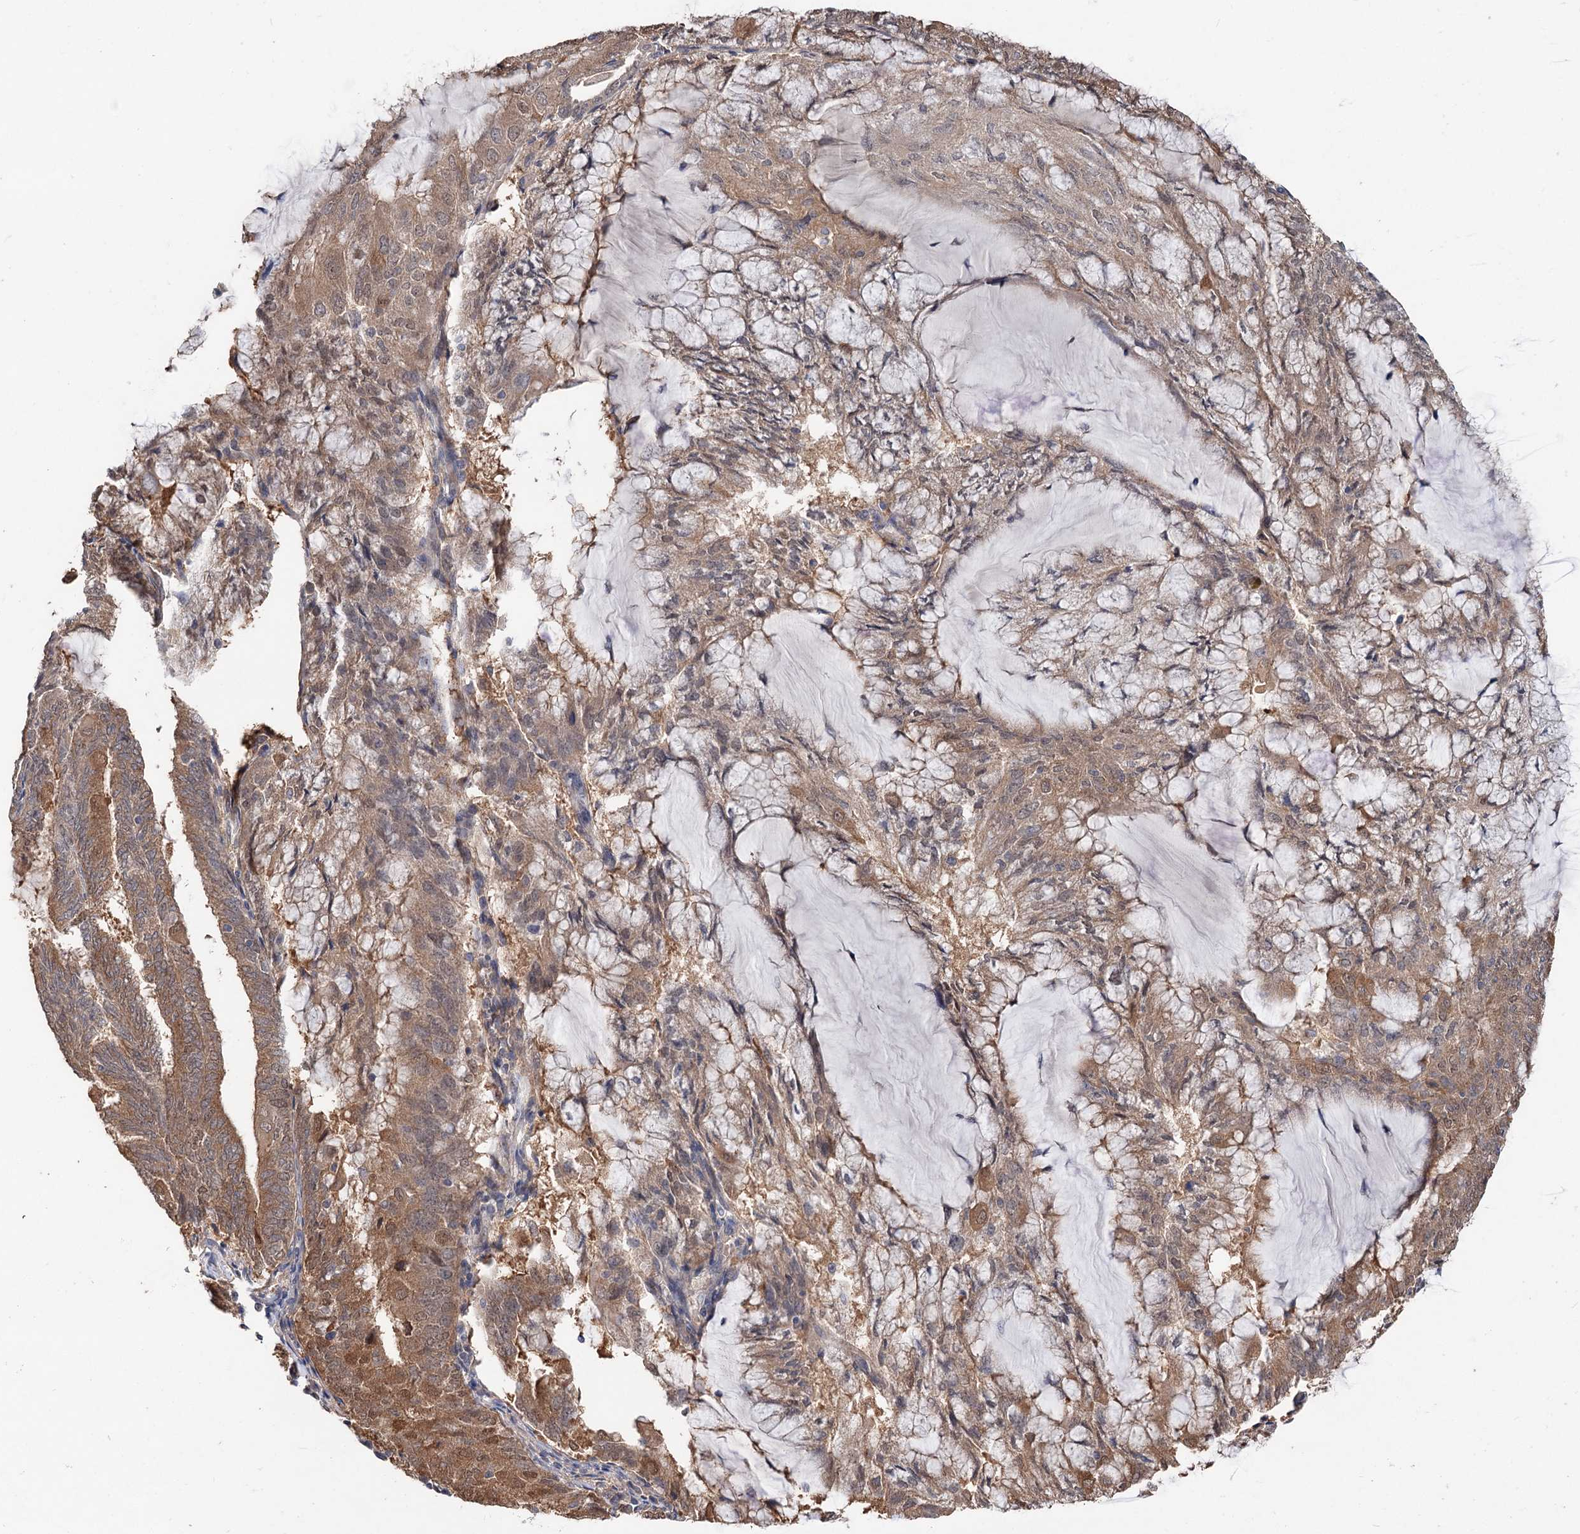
{"staining": {"intensity": "moderate", "quantity": ">75%", "location": "cytoplasmic/membranous"}, "tissue": "endometrial cancer", "cell_type": "Tumor cells", "image_type": "cancer", "snomed": [{"axis": "morphology", "description": "Adenocarcinoma, NOS"}, {"axis": "topography", "description": "Endometrium"}], "caption": "IHC (DAB) staining of human adenocarcinoma (endometrial) reveals moderate cytoplasmic/membranous protein positivity in about >75% of tumor cells.", "gene": "NUDCD2", "patient": {"sex": "female", "age": 81}}